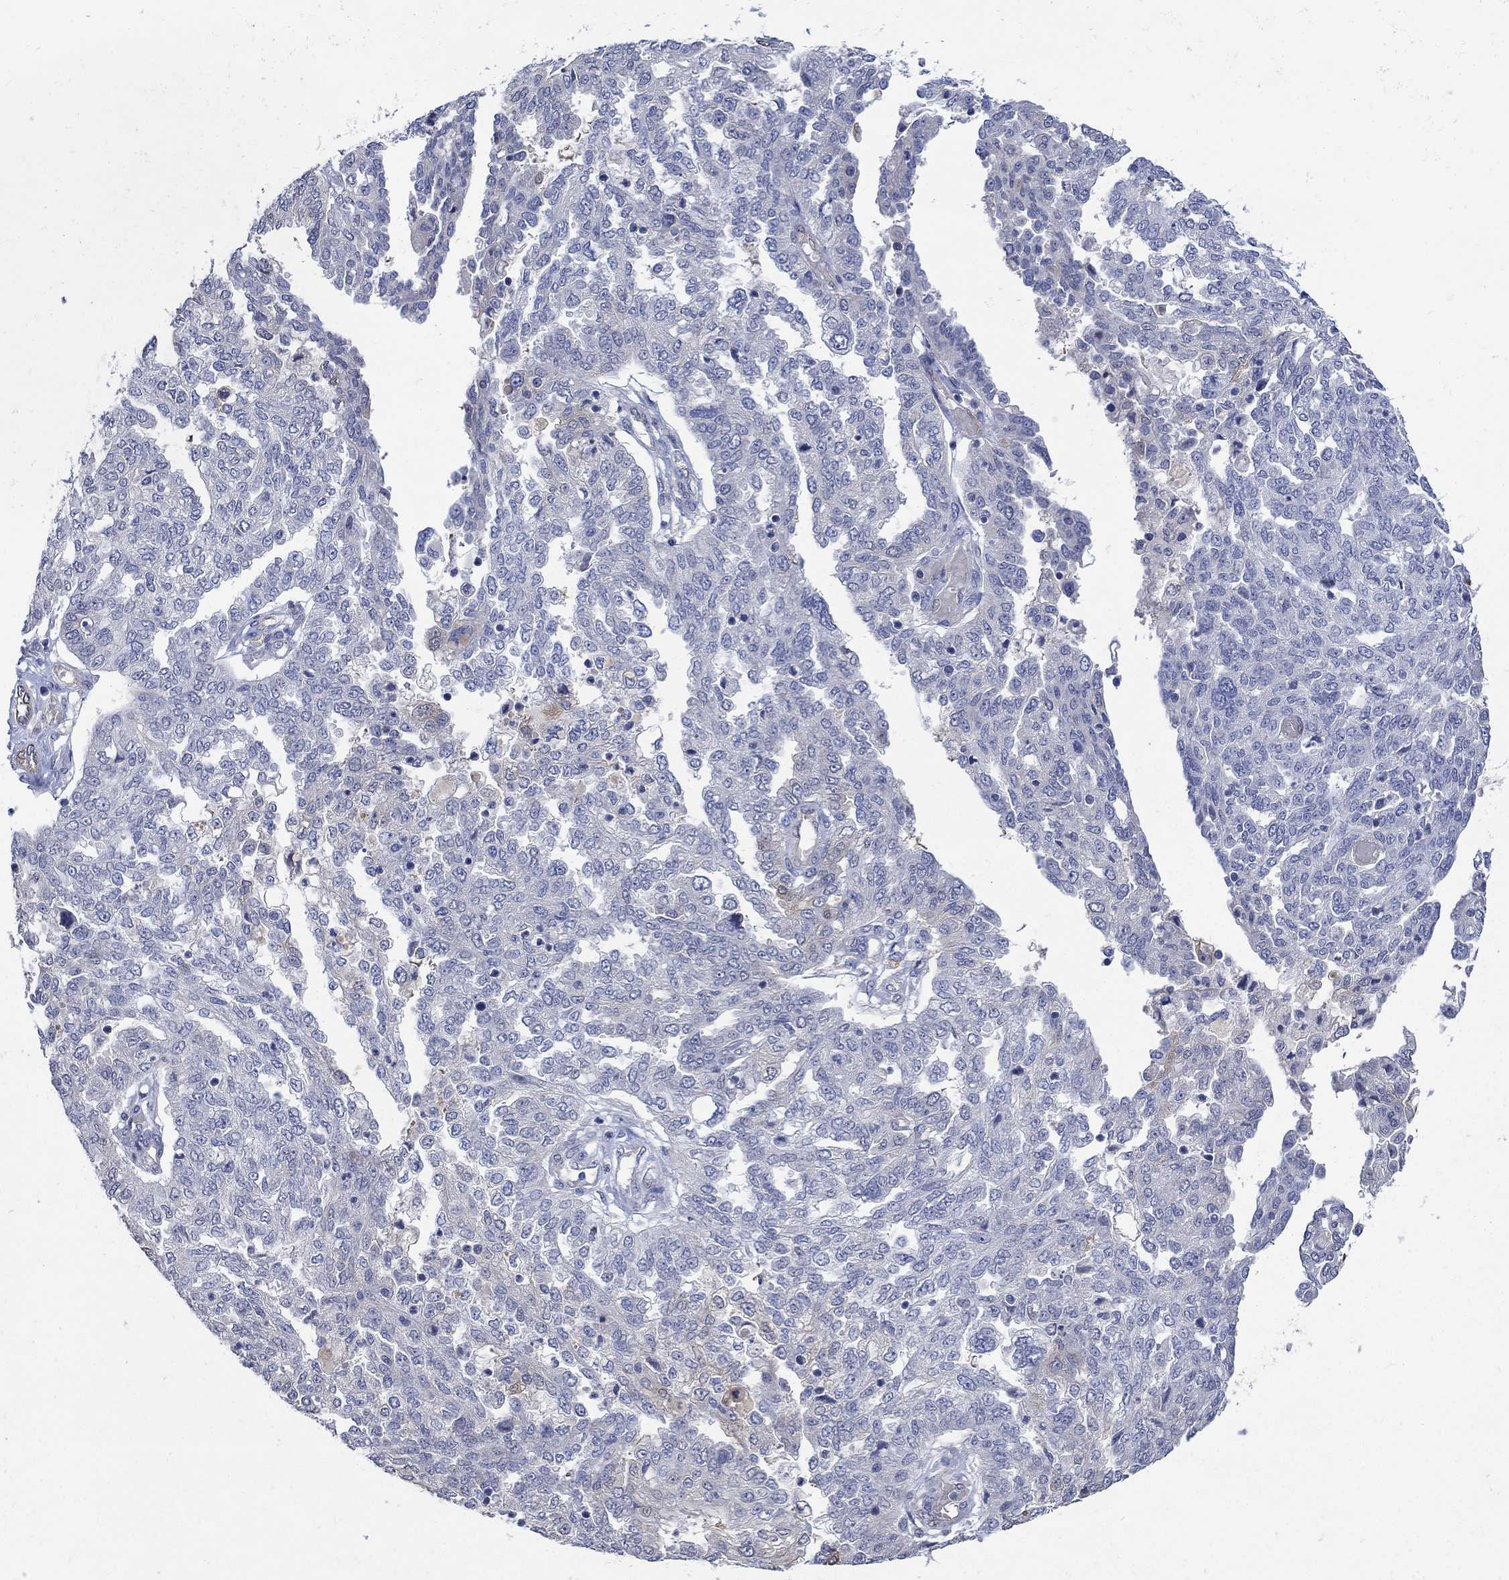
{"staining": {"intensity": "negative", "quantity": "none", "location": "none"}, "tissue": "ovarian cancer", "cell_type": "Tumor cells", "image_type": "cancer", "snomed": [{"axis": "morphology", "description": "Cystadenocarcinoma, serous, NOS"}, {"axis": "topography", "description": "Ovary"}], "caption": "DAB immunohistochemical staining of serous cystadenocarcinoma (ovarian) reveals no significant positivity in tumor cells.", "gene": "TGM2", "patient": {"sex": "female", "age": 67}}